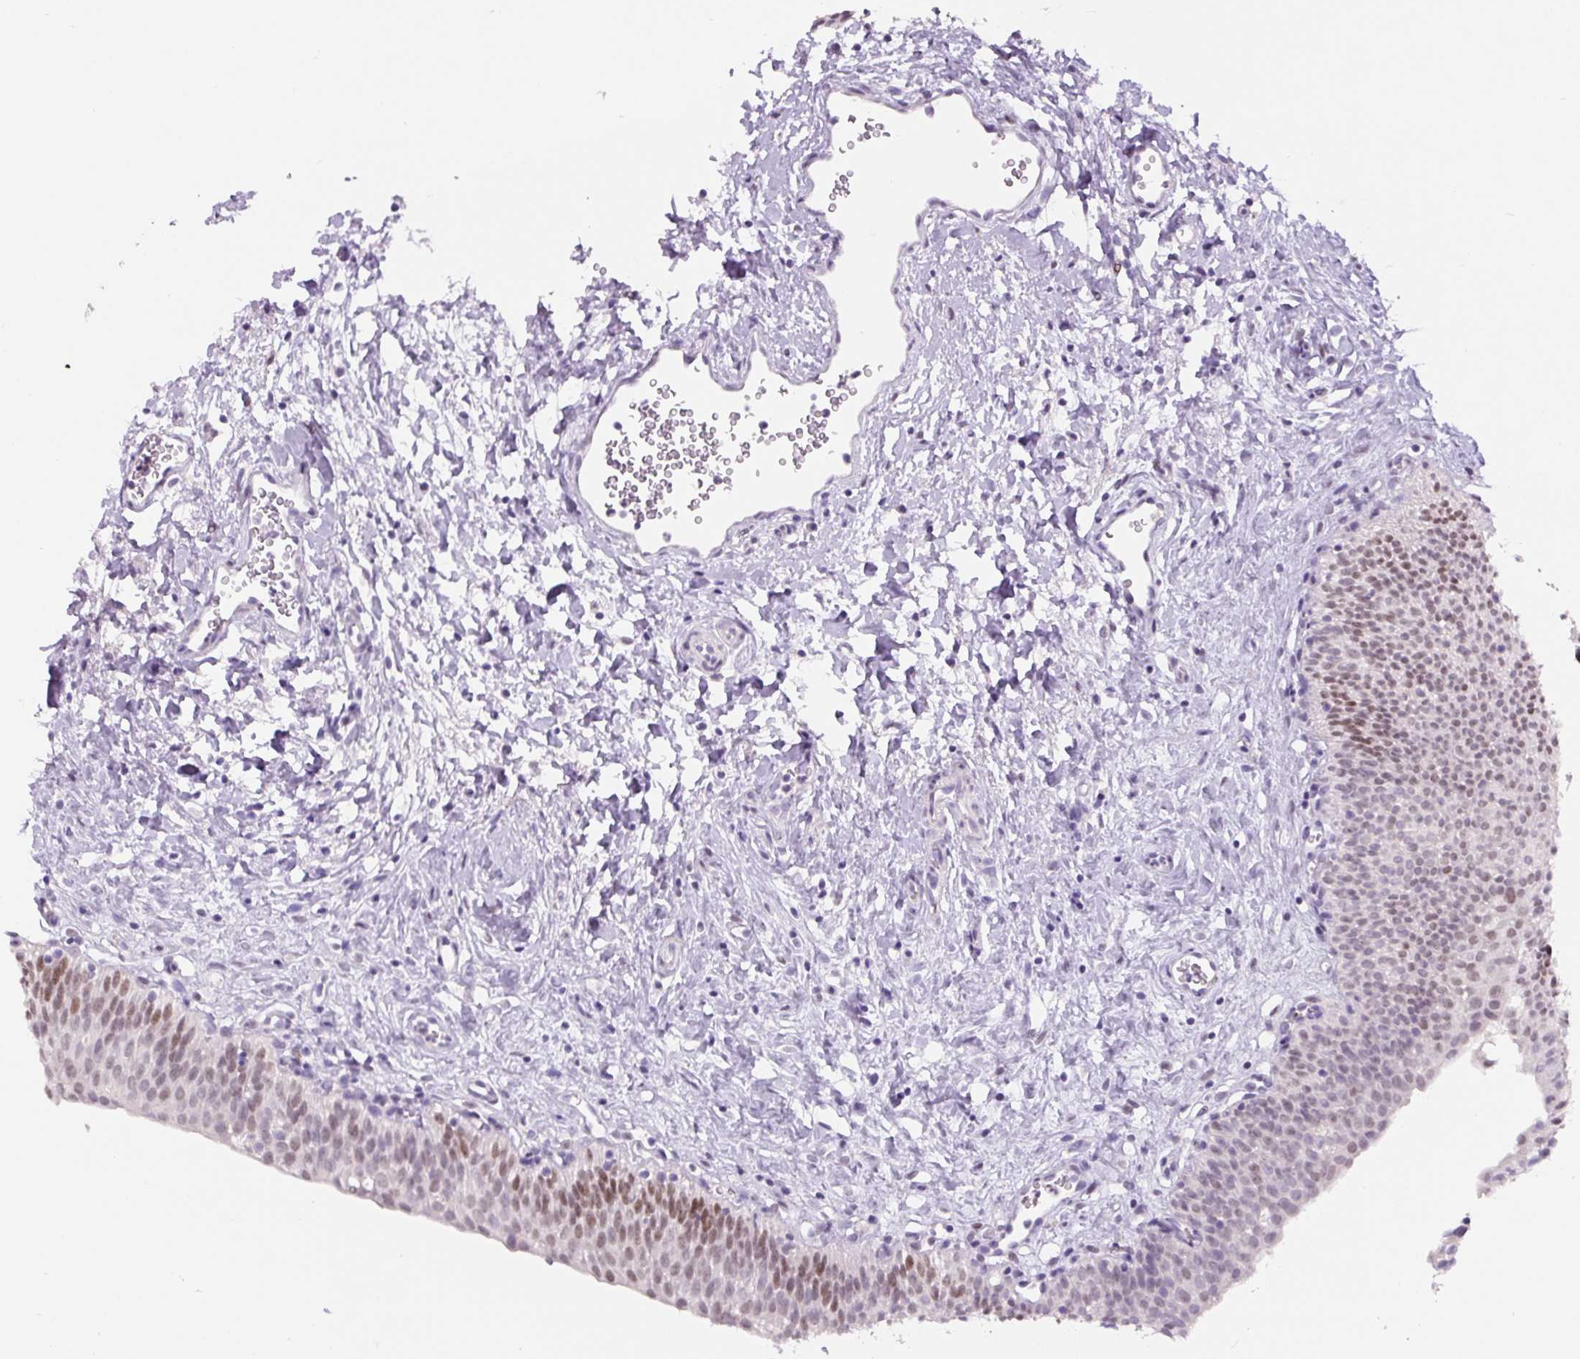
{"staining": {"intensity": "moderate", "quantity": "25%-75%", "location": "nuclear"}, "tissue": "urinary bladder", "cell_type": "Urothelial cells", "image_type": "normal", "snomed": [{"axis": "morphology", "description": "Normal tissue, NOS"}, {"axis": "topography", "description": "Urinary bladder"}], "caption": "Immunohistochemistry image of benign human urinary bladder stained for a protein (brown), which exhibits medium levels of moderate nuclear expression in about 25%-75% of urothelial cells.", "gene": "SIX1", "patient": {"sex": "male", "age": 51}}